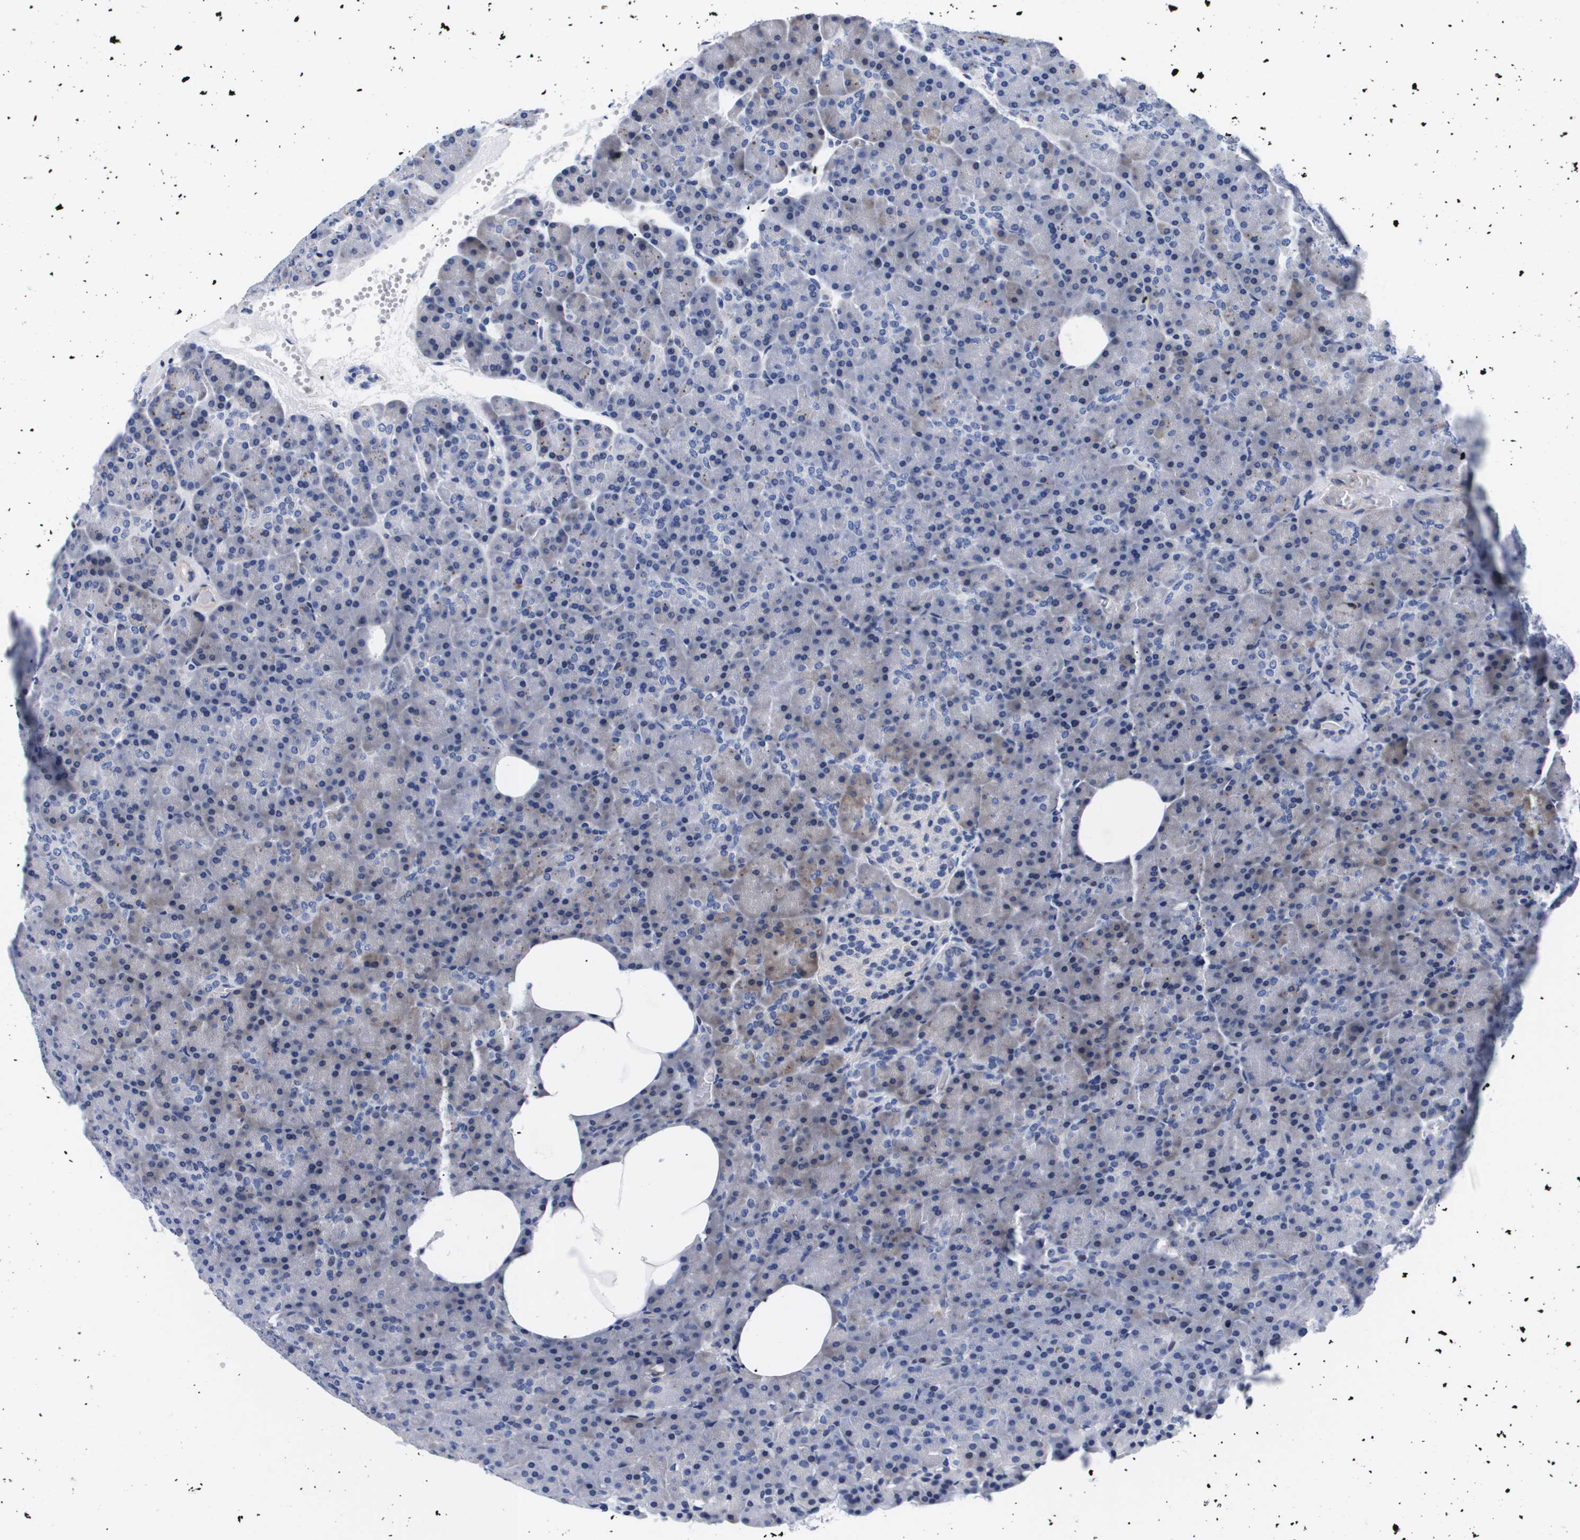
{"staining": {"intensity": "moderate", "quantity": "<25%", "location": "cytoplasmic/membranous"}, "tissue": "pancreas", "cell_type": "Exocrine glandular cells", "image_type": "normal", "snomed": [{"axis": "morphology", "description": "Normal tissue, NOS"}, {"axis": "topography", "description": "Pancreas"}], "caption": "A high-resolution image shows immunohistochemistry staining of unremarkable pancreas, which demonstrates moderate cytoplasmic/membranous staining in approximately <25% of exocrine glandular cells.", "gene": "SHD", "patient": {"sex": "female", "age": 35}}